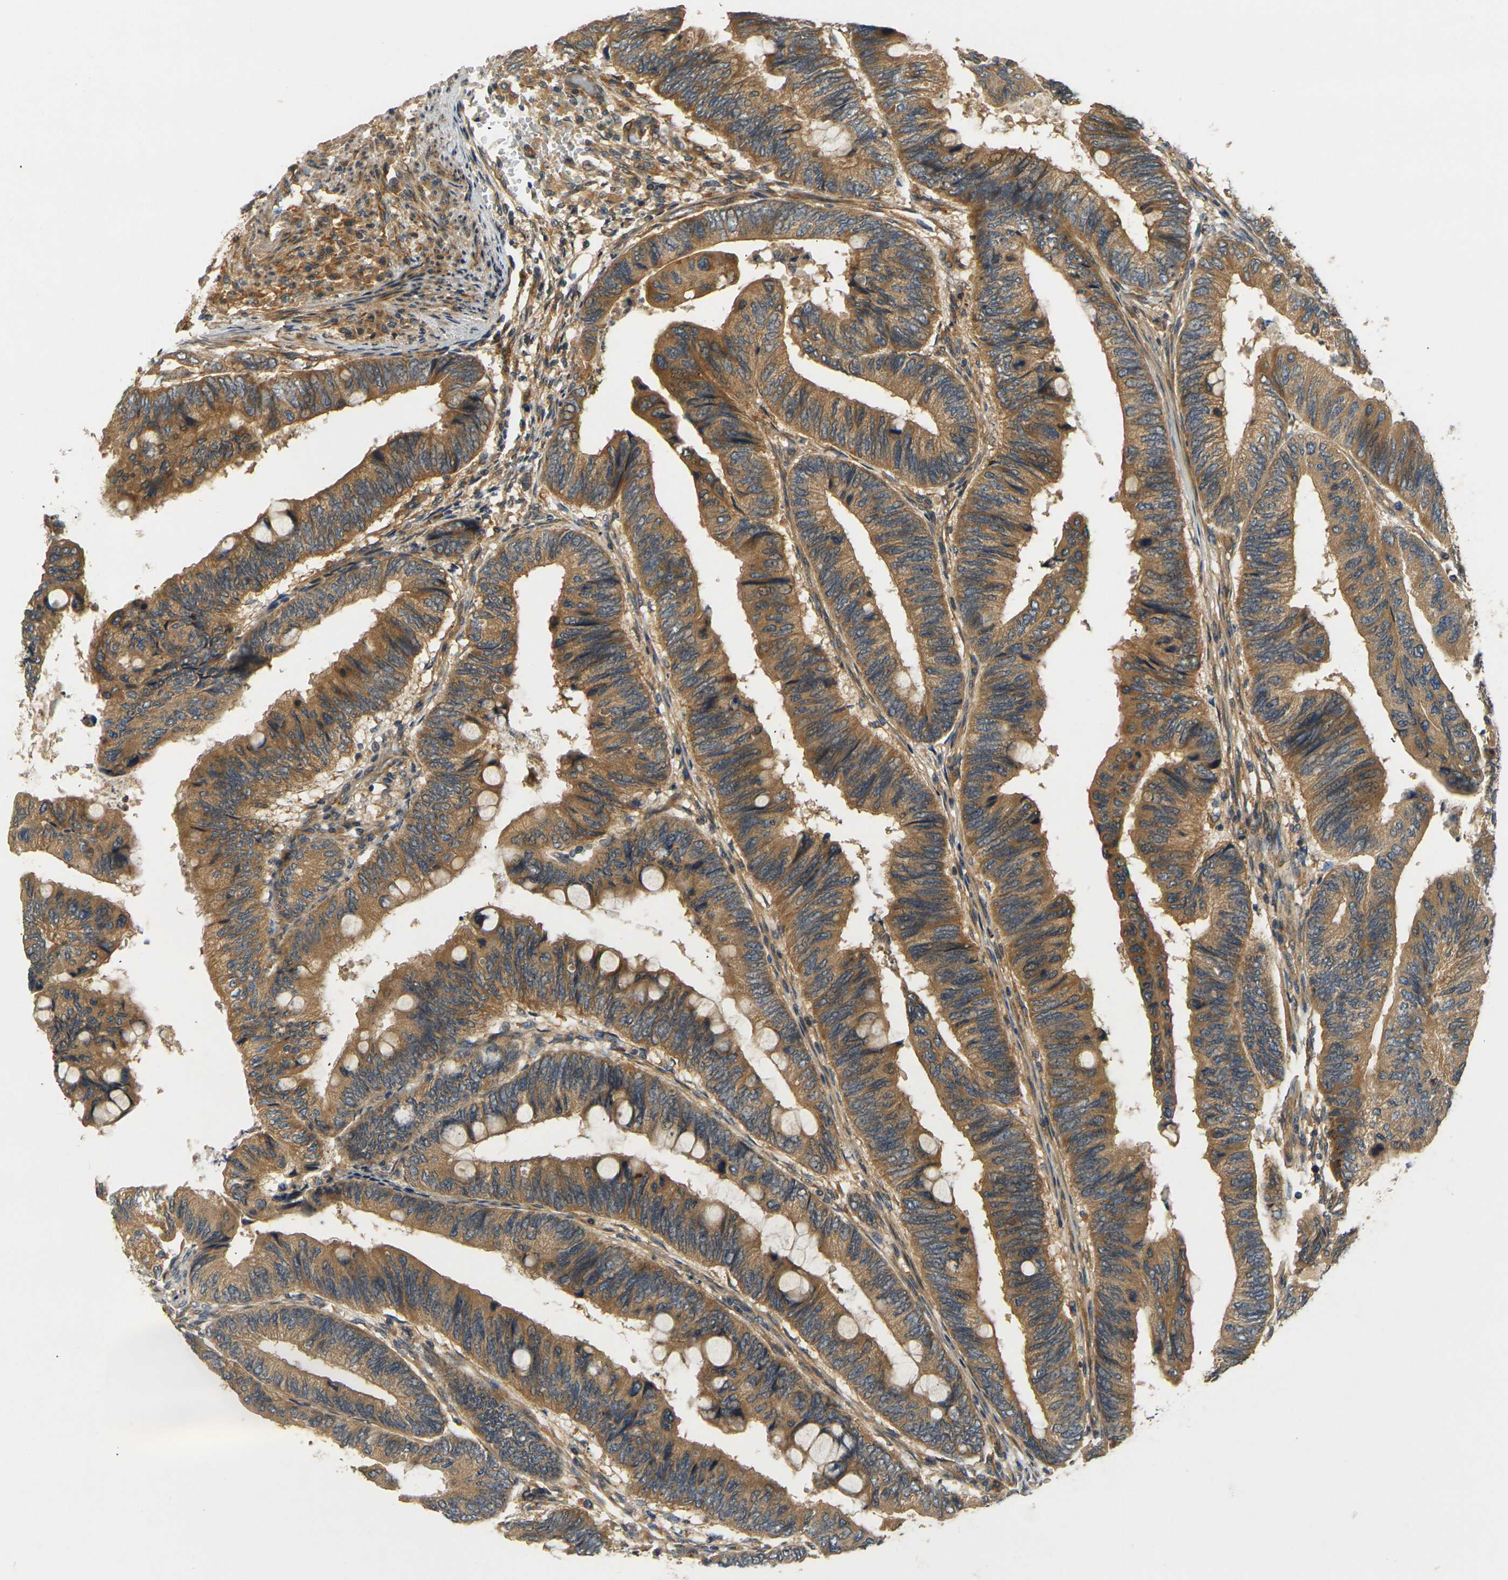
{"staining": {"intensity": "strong", "quantity": ">75%", "location": "cytoplasmic/membranous"}, "tissue": "colorectal cancer", "cell_type": "Tumor cells", "image_type": "cancer", "snomed": [{"axis": "morphology", "description": "Normal tissue, NOS"}, {"axis": "morphology", "description": "Adenocarcinoma, NOS"}, {"axis": "topography", "description": "Rectum"}, {"axis": "topography", "description": "Peripheral nerve tissue"}], "caption": "About >75% of tumor cells in colorectal cancer (adenocarcinoma) demonstrate strong cytoplasmic/membranous protein expression as visualized by brown immunohistochemical staining.", "gene": "LRCH3", "patient": {"sex": "male", "age": 92}}